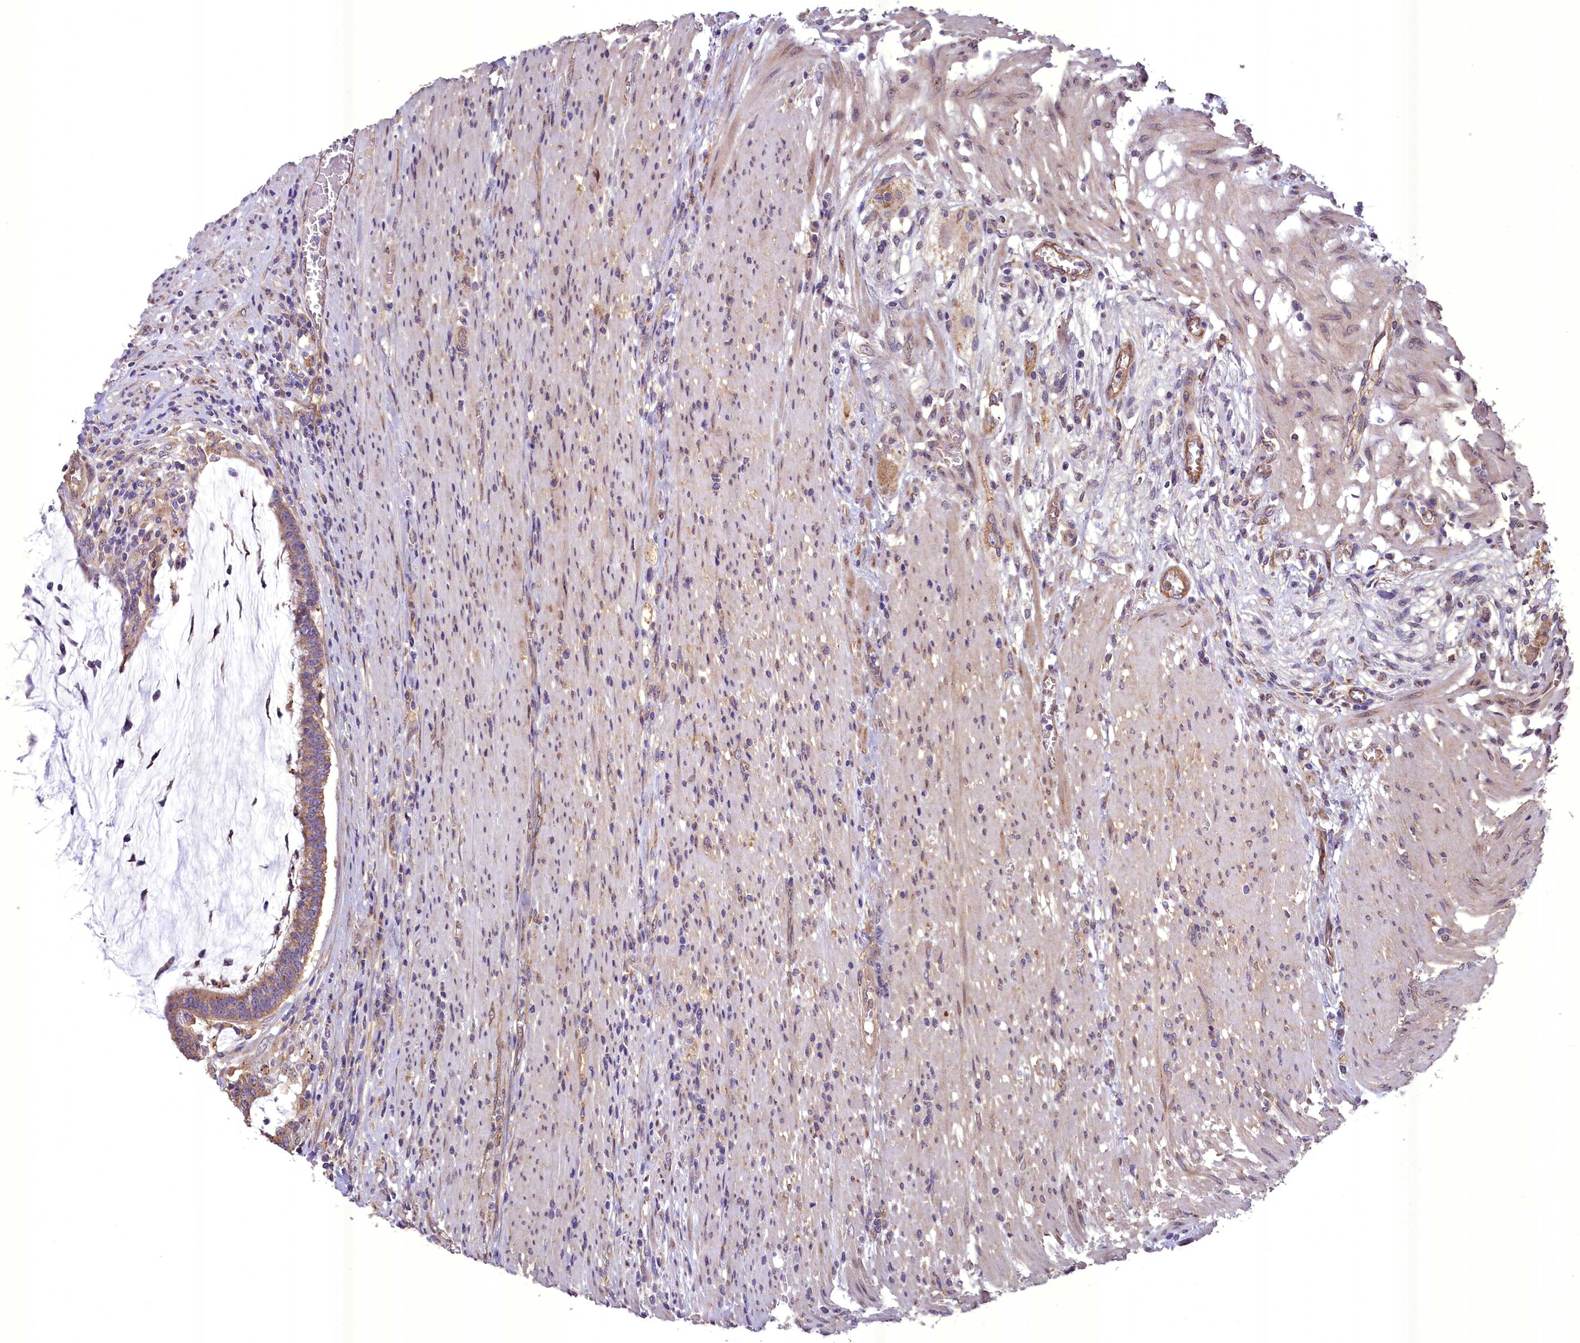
{"staining": {"intensity": "moderate", "quantity": ">75%", "location": "cytoplasmic/membranous"}, "tissue": "colorectal cancer", "cell_type": "Tumor cells", "image_type": "cancer", "snomed": [{"axis": "morphology", "description": "Adenocarcinoma, NOS"}, {"axis": "topography", "description": "Rectum"}], "caption": "A brown stain labels moderate cytoplasmic/membranous staining of a protein in human adenocarcinoma (colorectal) tumor cells.", "gene": "ACAD8", "patient": {"sex": "female", "age": 77}}